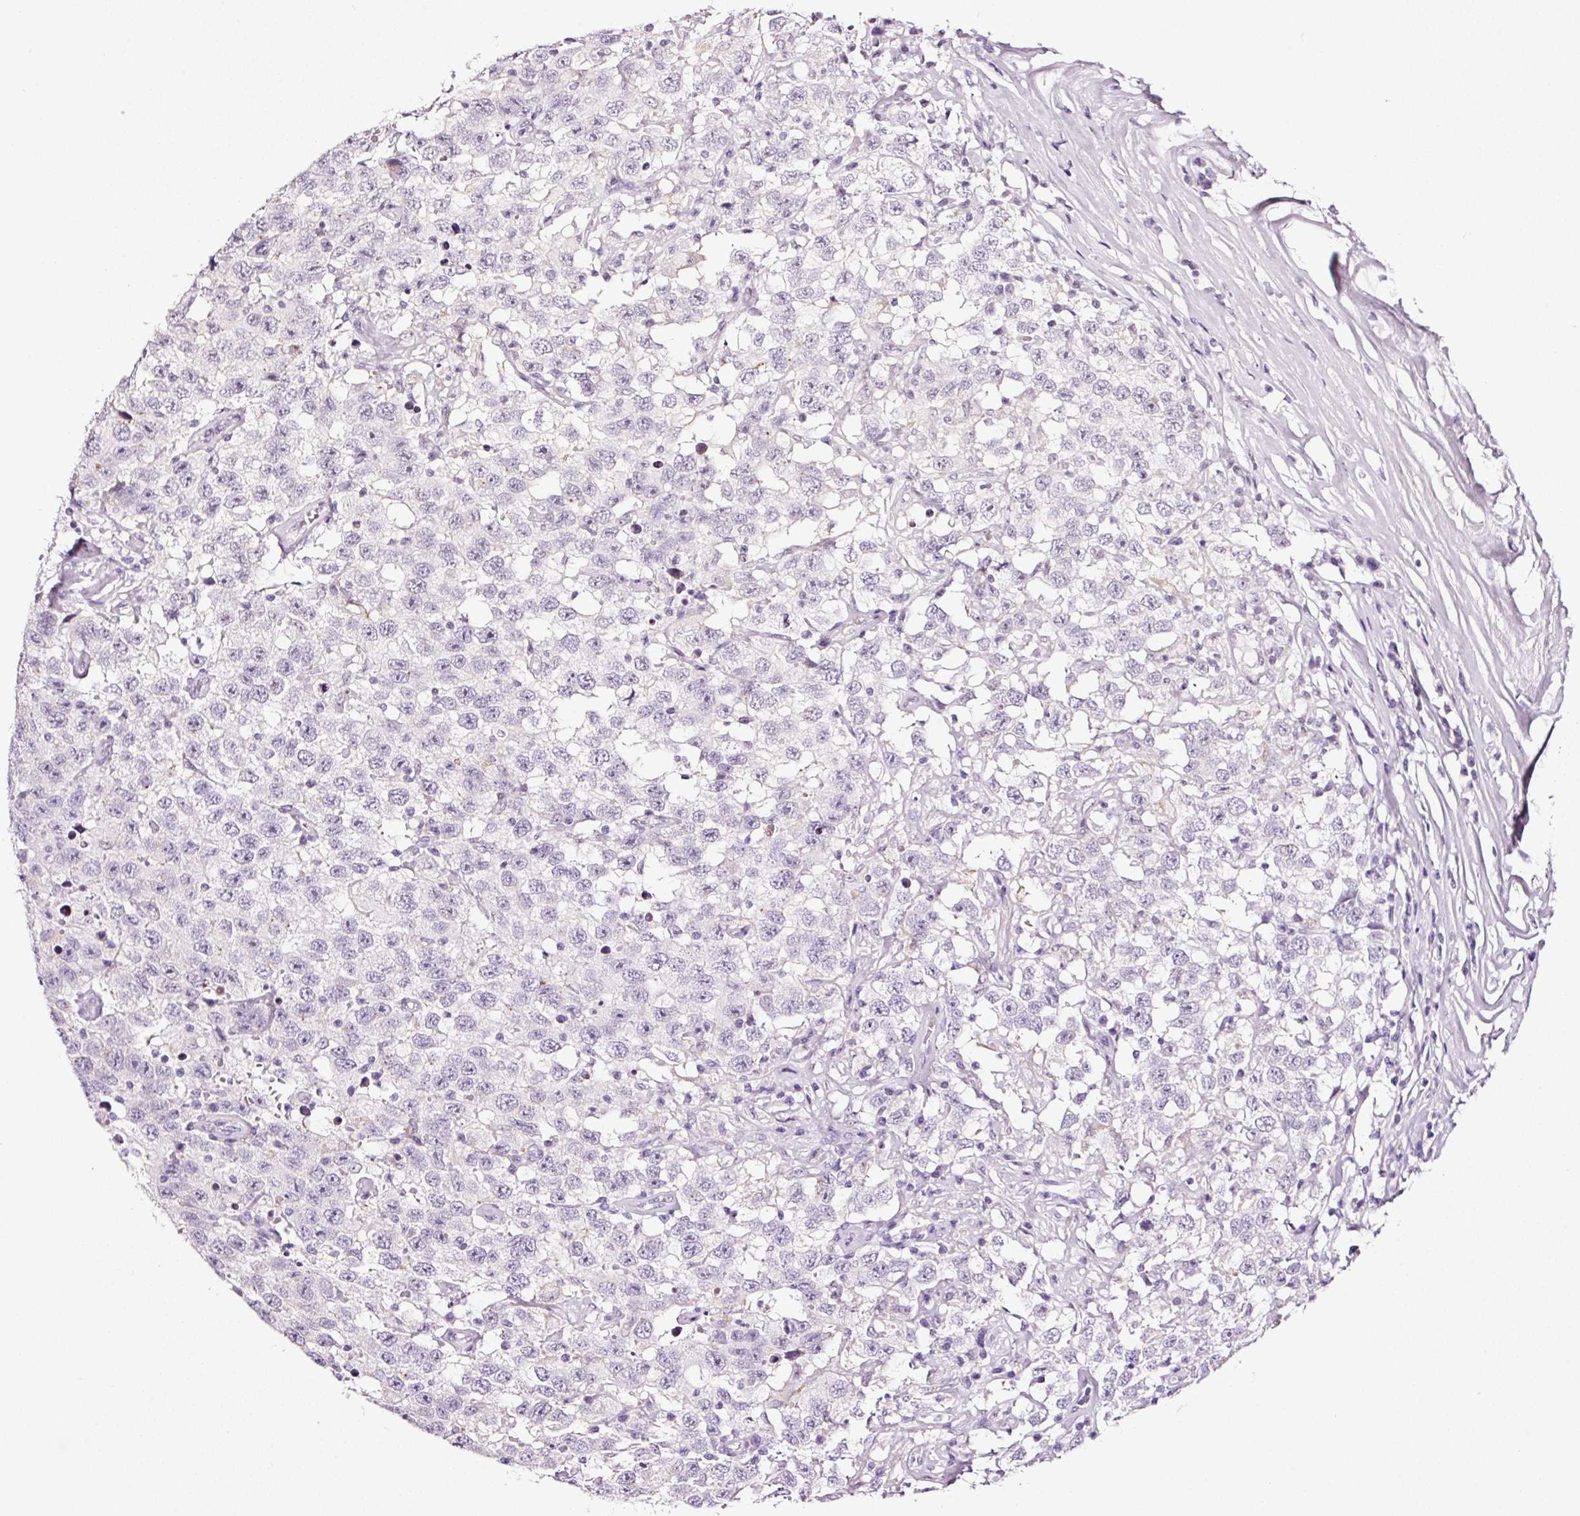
{"staining": {"intensity": "negative", "quantity": "none", "location": "none"}, "tissue": "testis cancer", "cell_type": "Tumor cells", "image_type": "cancer", "snomed": [{"axis": "morphology", "description": "Seminoma, NOS"}, {"axis": "topography", "description": "Testis"}], "caption": "Testis cancer (seminoma) was stained to show a protein in brown. There is no significant expression in tumor cells. (DAB immunohistochemistry (IHC) visualized using brightfield microscopy, high magnification).", "gene": "RTF2", "patient": {"sex": "male", "age": 41}}